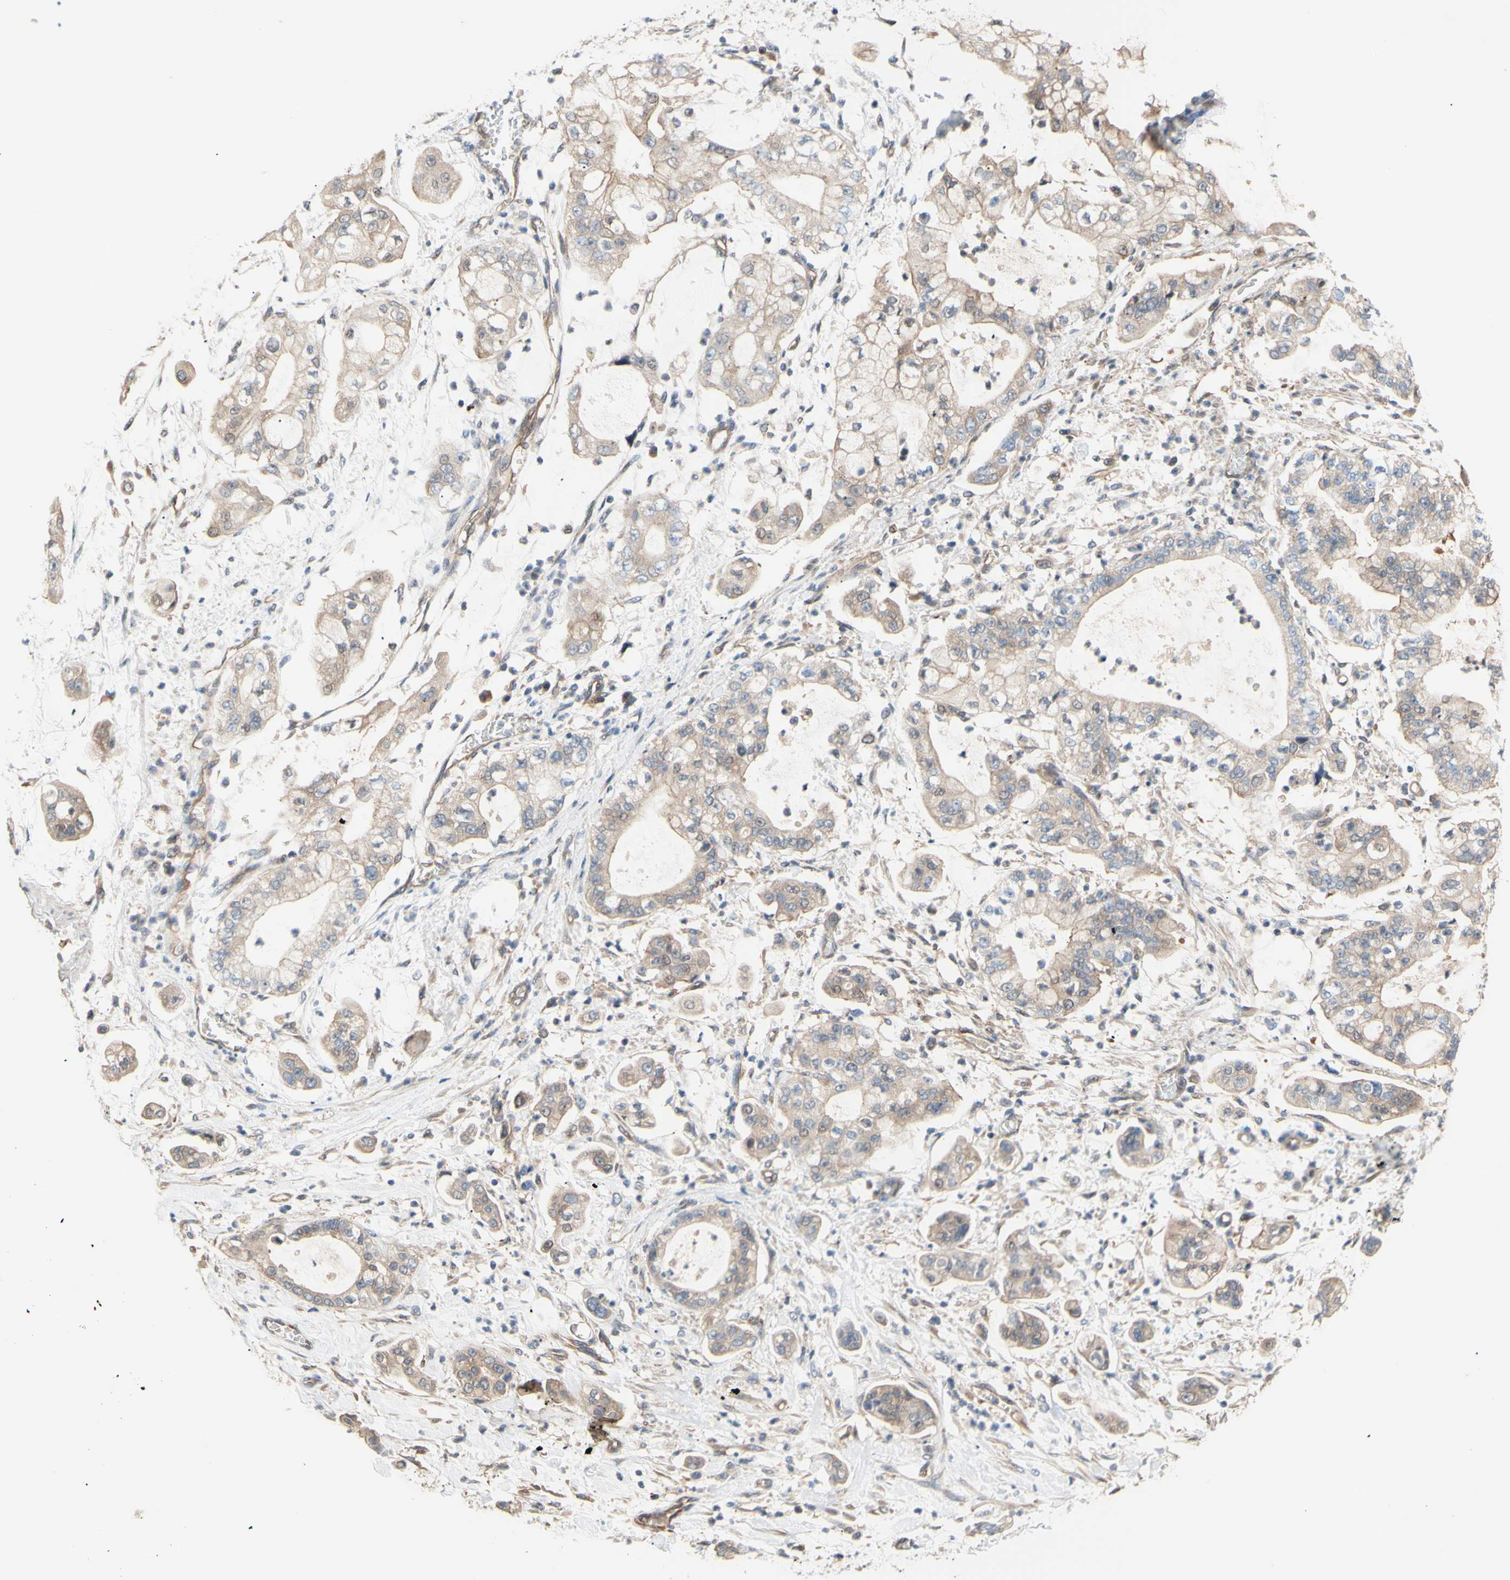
{"staining": {"intensity": "weak", "quantity": ">75%", "location": "cytoplasmic/membranous"}, "tissue": "stomach cancer", "cell_type": "Tumor cells", "image_type": "cancer", "snomed": [{"axis": "morphology", "description": "Adenocarcinoma, NOS"}, {"axis": "topography", "description": "Stomach"}], "caption": "A histopathology image of human stomach adenocarcinoma stained for a protein displays weak cytoplasmic/membranous brown staining in tumor cells.", "gene": "DYNLRB1", "patient": {"sex": "male", "age": 76}}